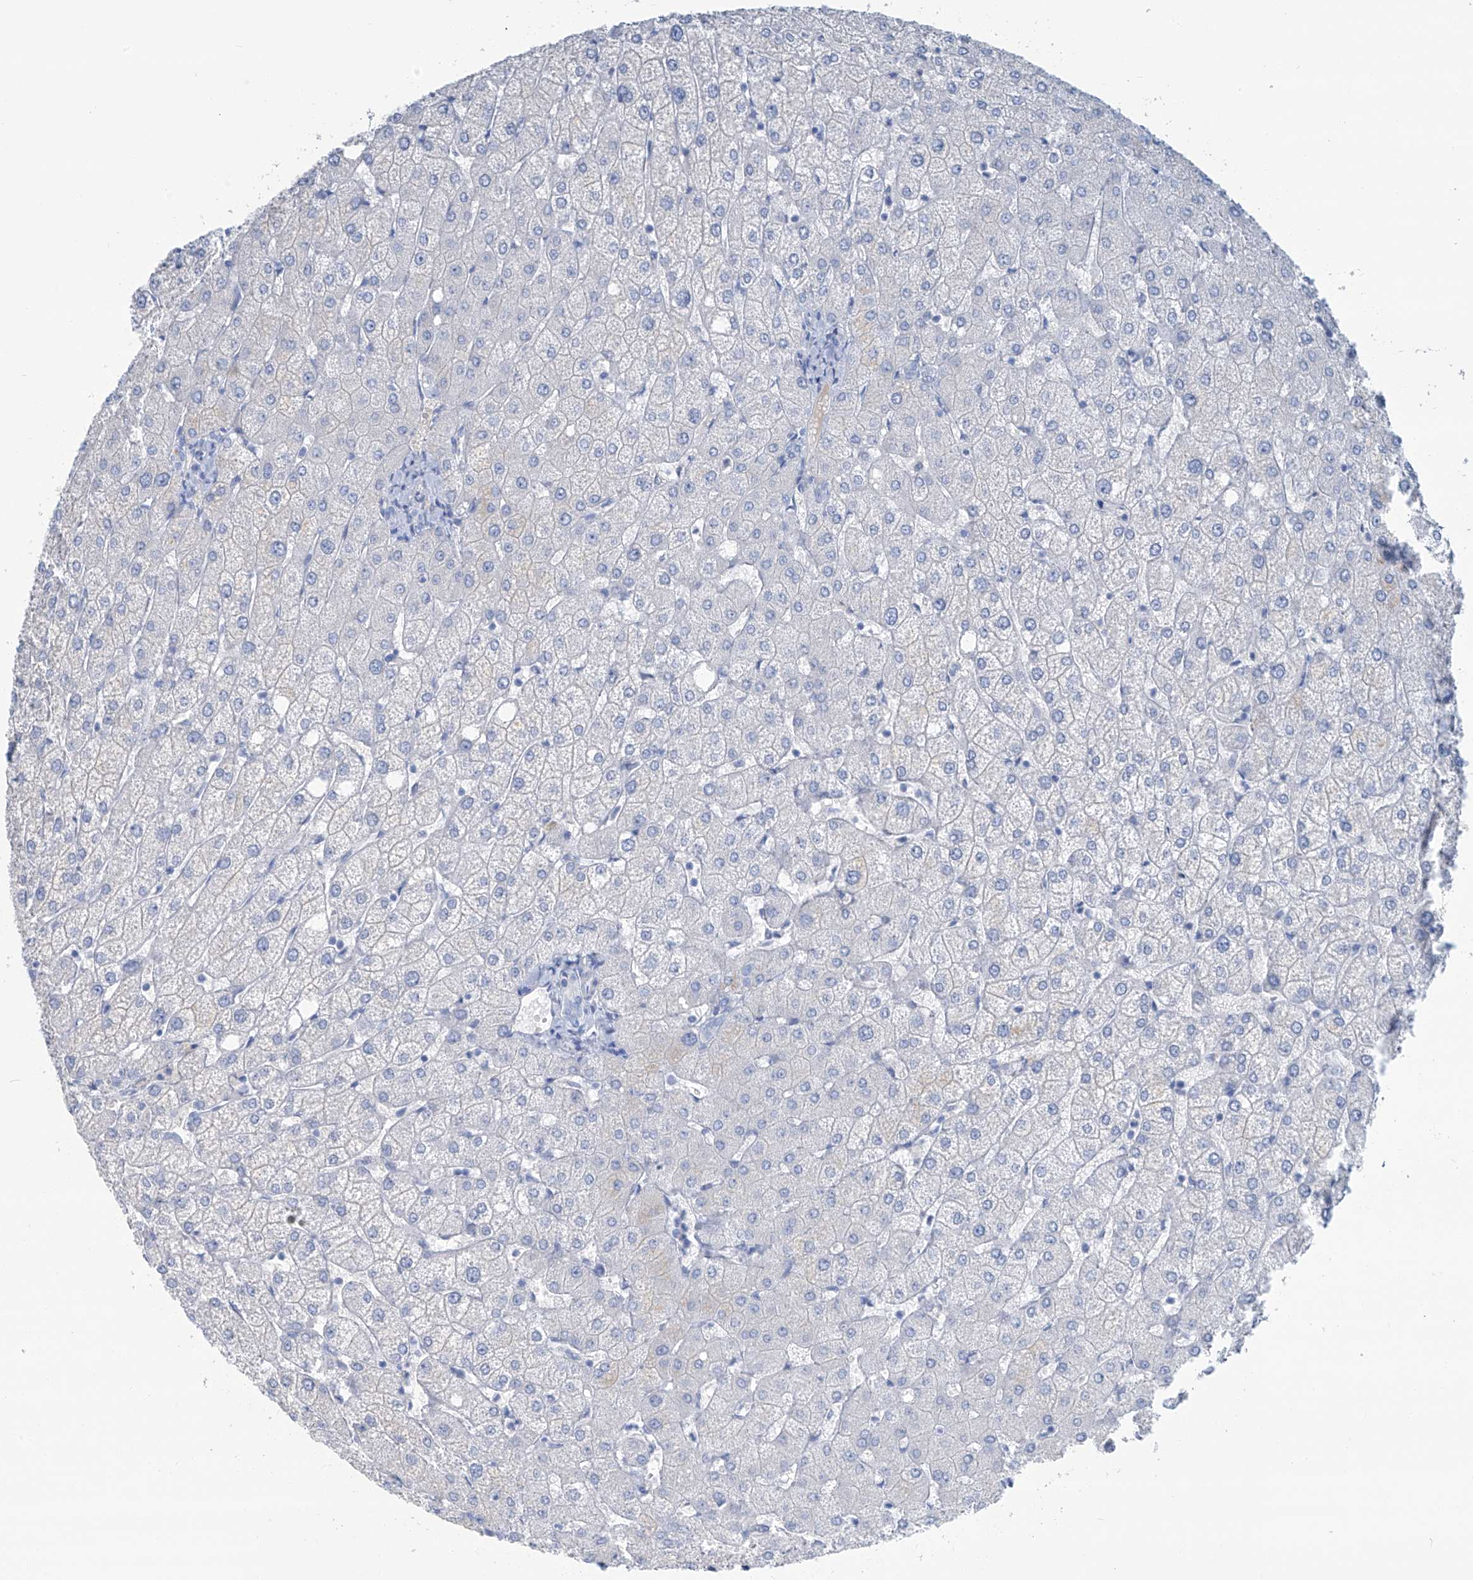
{"staining": {"intensity": "negative", "quantity": "none", "location": "none"}, "tissue": "liver", "cell_type": "Cholangiocytes", "image_type": "normal", "snomed": [{"axis": "morphology", "description": "Normal tissue, NOS"}, {"axis": "topography", "description": "Liver"}], "caption": "Immunohistochemistry (IHC) photomicrograph of benign liver: liver stained with DAB (3,3'-diaminobenzidine) demonstrates no significant protein positivity in cholangiocytes.", "gene": "SGO2", "patient": {"sex": "female", "age": 54}}